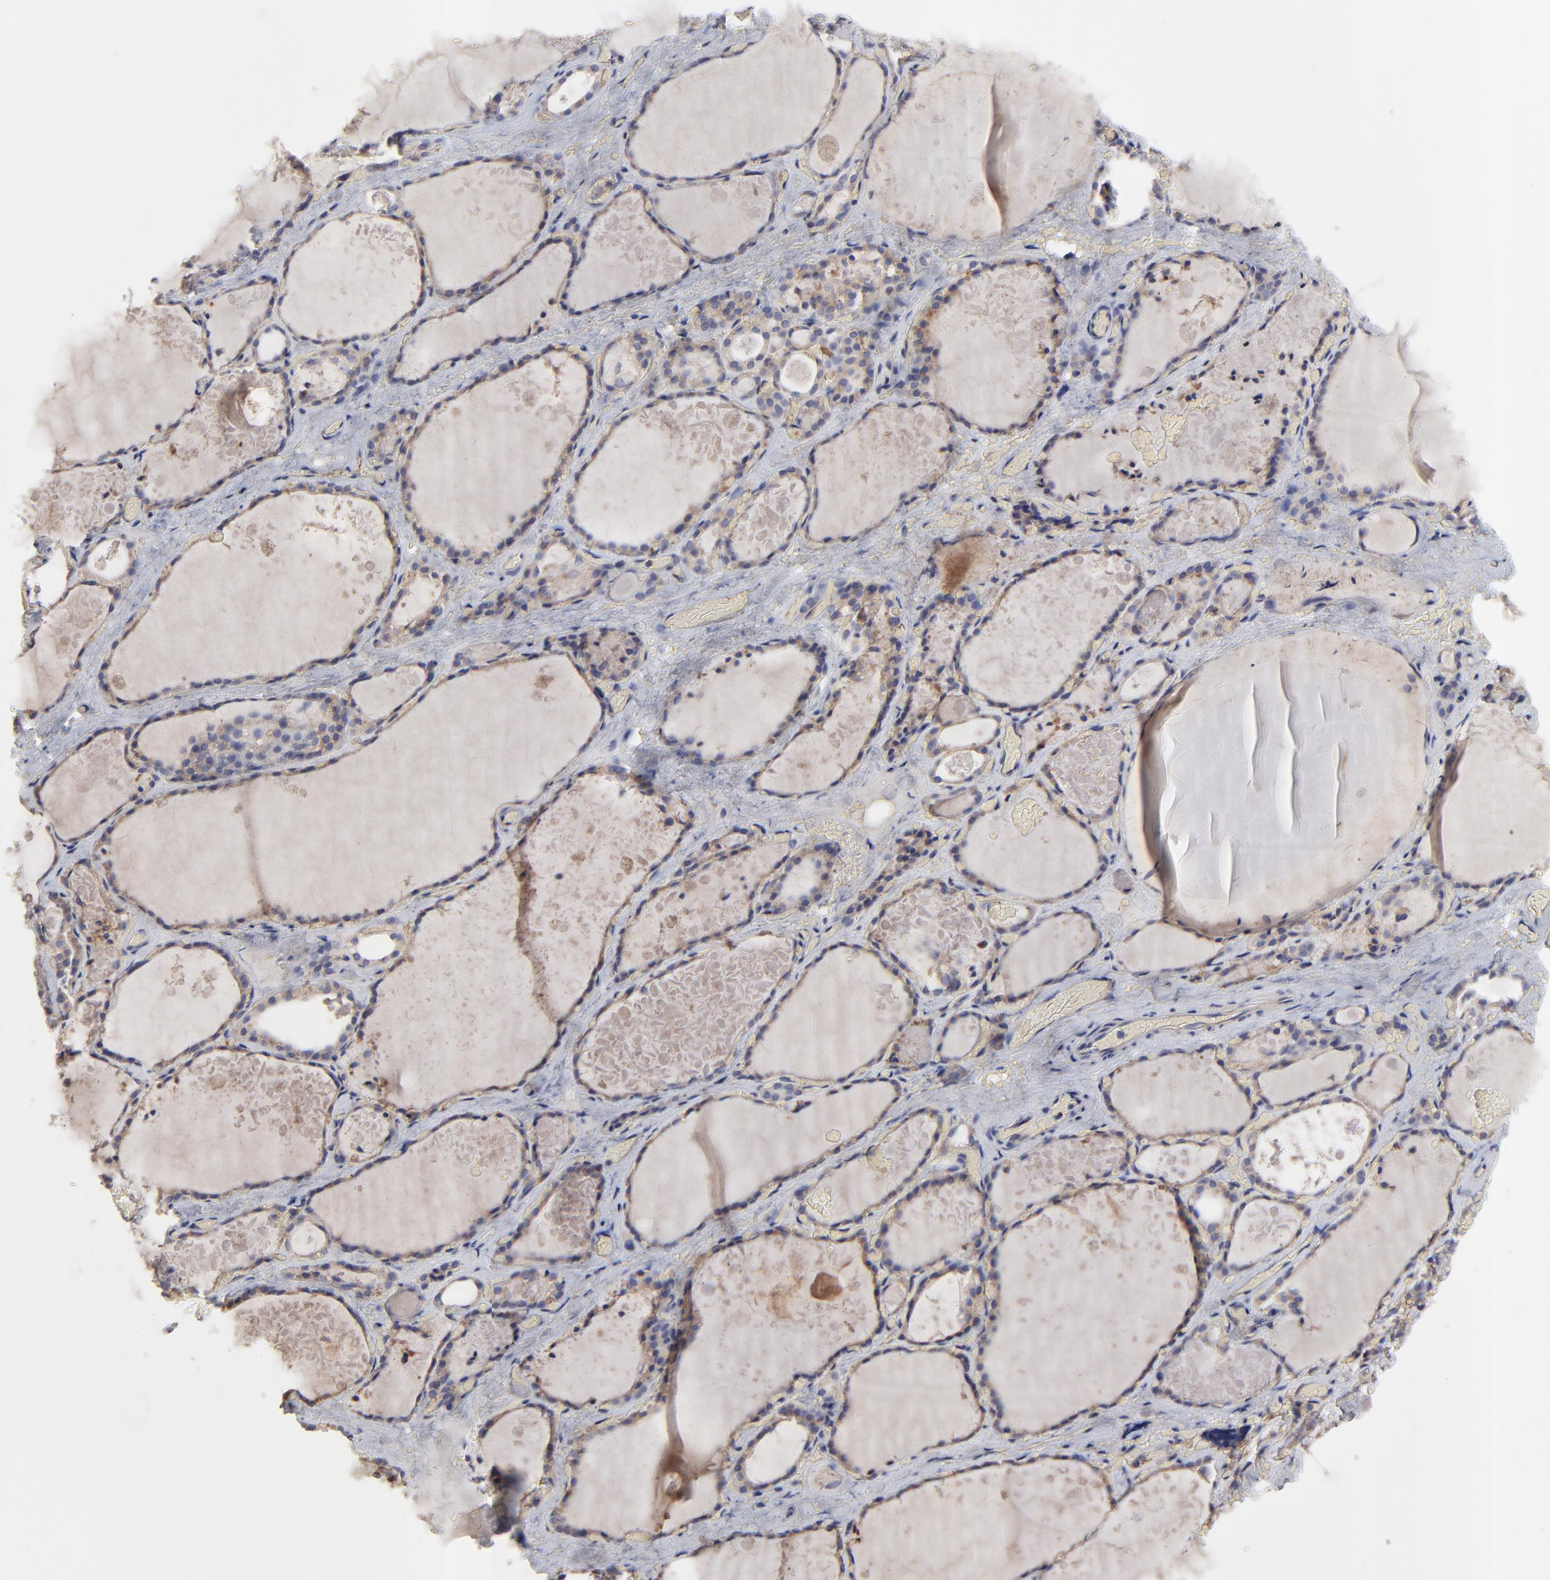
{"staining": {"intensity": "weak", "quantity": "25%-75%", "location": "cytoplasmic/membranous"}, "tissue": "thyroid gland", "cell_type": "Glandular cells", "image_type": "normal", "snomed": [{"axis": "morphology", "description": "Normal tissue, NOS"}, {"axis": "topography", "description": "Thyroid gland"}], "caption": "IHC (DAB (3,3'-diaminobenzidine)) staining of normal thyroid gland displays weak cytoplasmic/membranous protein expression in about 25%-75% of glandular cells.", "gene": "SULF2", "patient": {"sex": "male", "age": 61}}